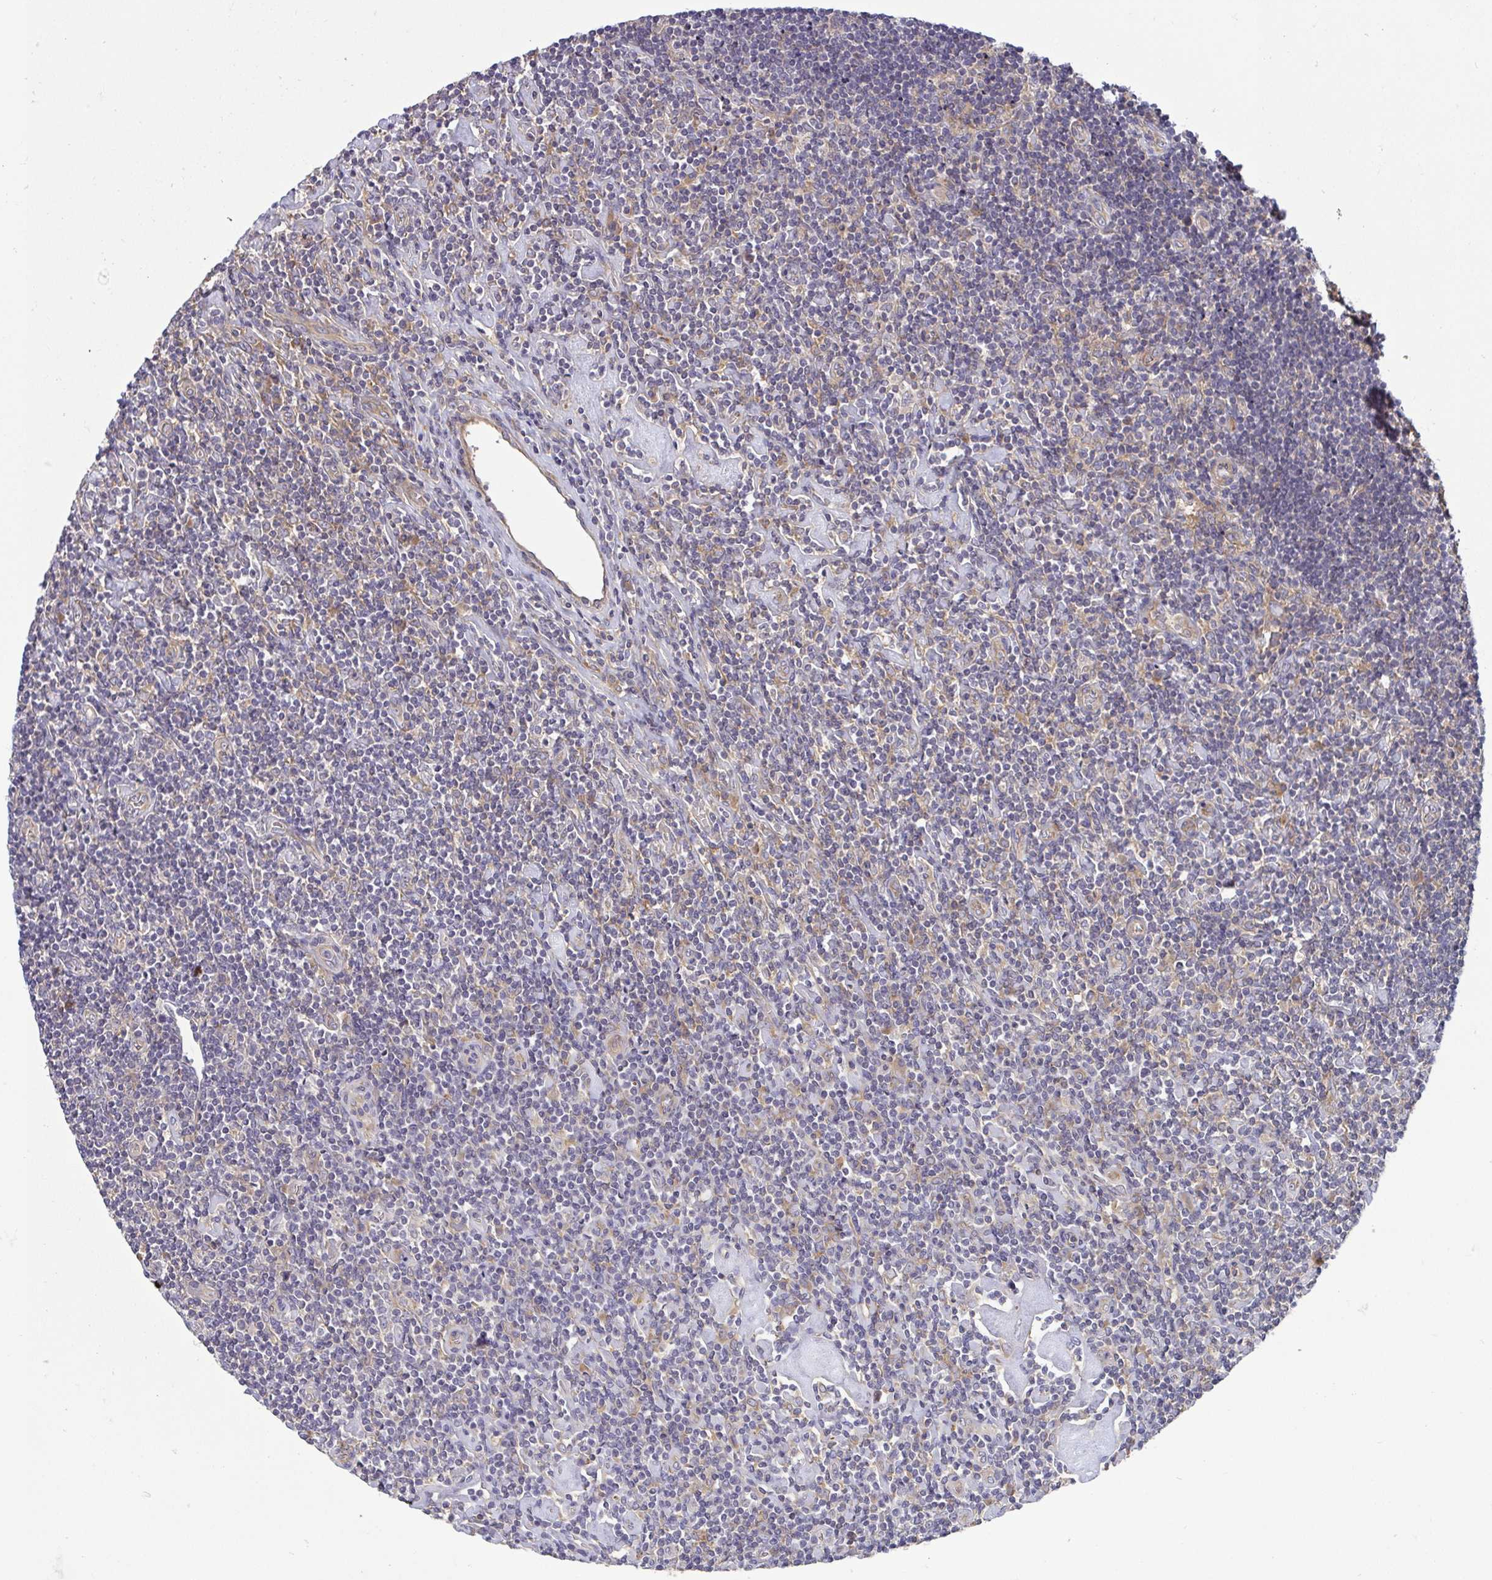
{"staining": {"intensity": "negative", "quantity": "none", "location": "none"}, "tissue": "lymphoma", "cell_type": "Tumor cells", "image_type": "cancer", "snomed": [{"axis": "morphology", "description": "Hodgkin's disease, NOS"}, {"axis": "topography", "description": "Lymph node"}], "caption": "This is an IHC photomicrograph of human lymphoma. There is no expression in tumor cells.", "gene": "LMF2", "patient": {"sex": "male", "age": 40}}